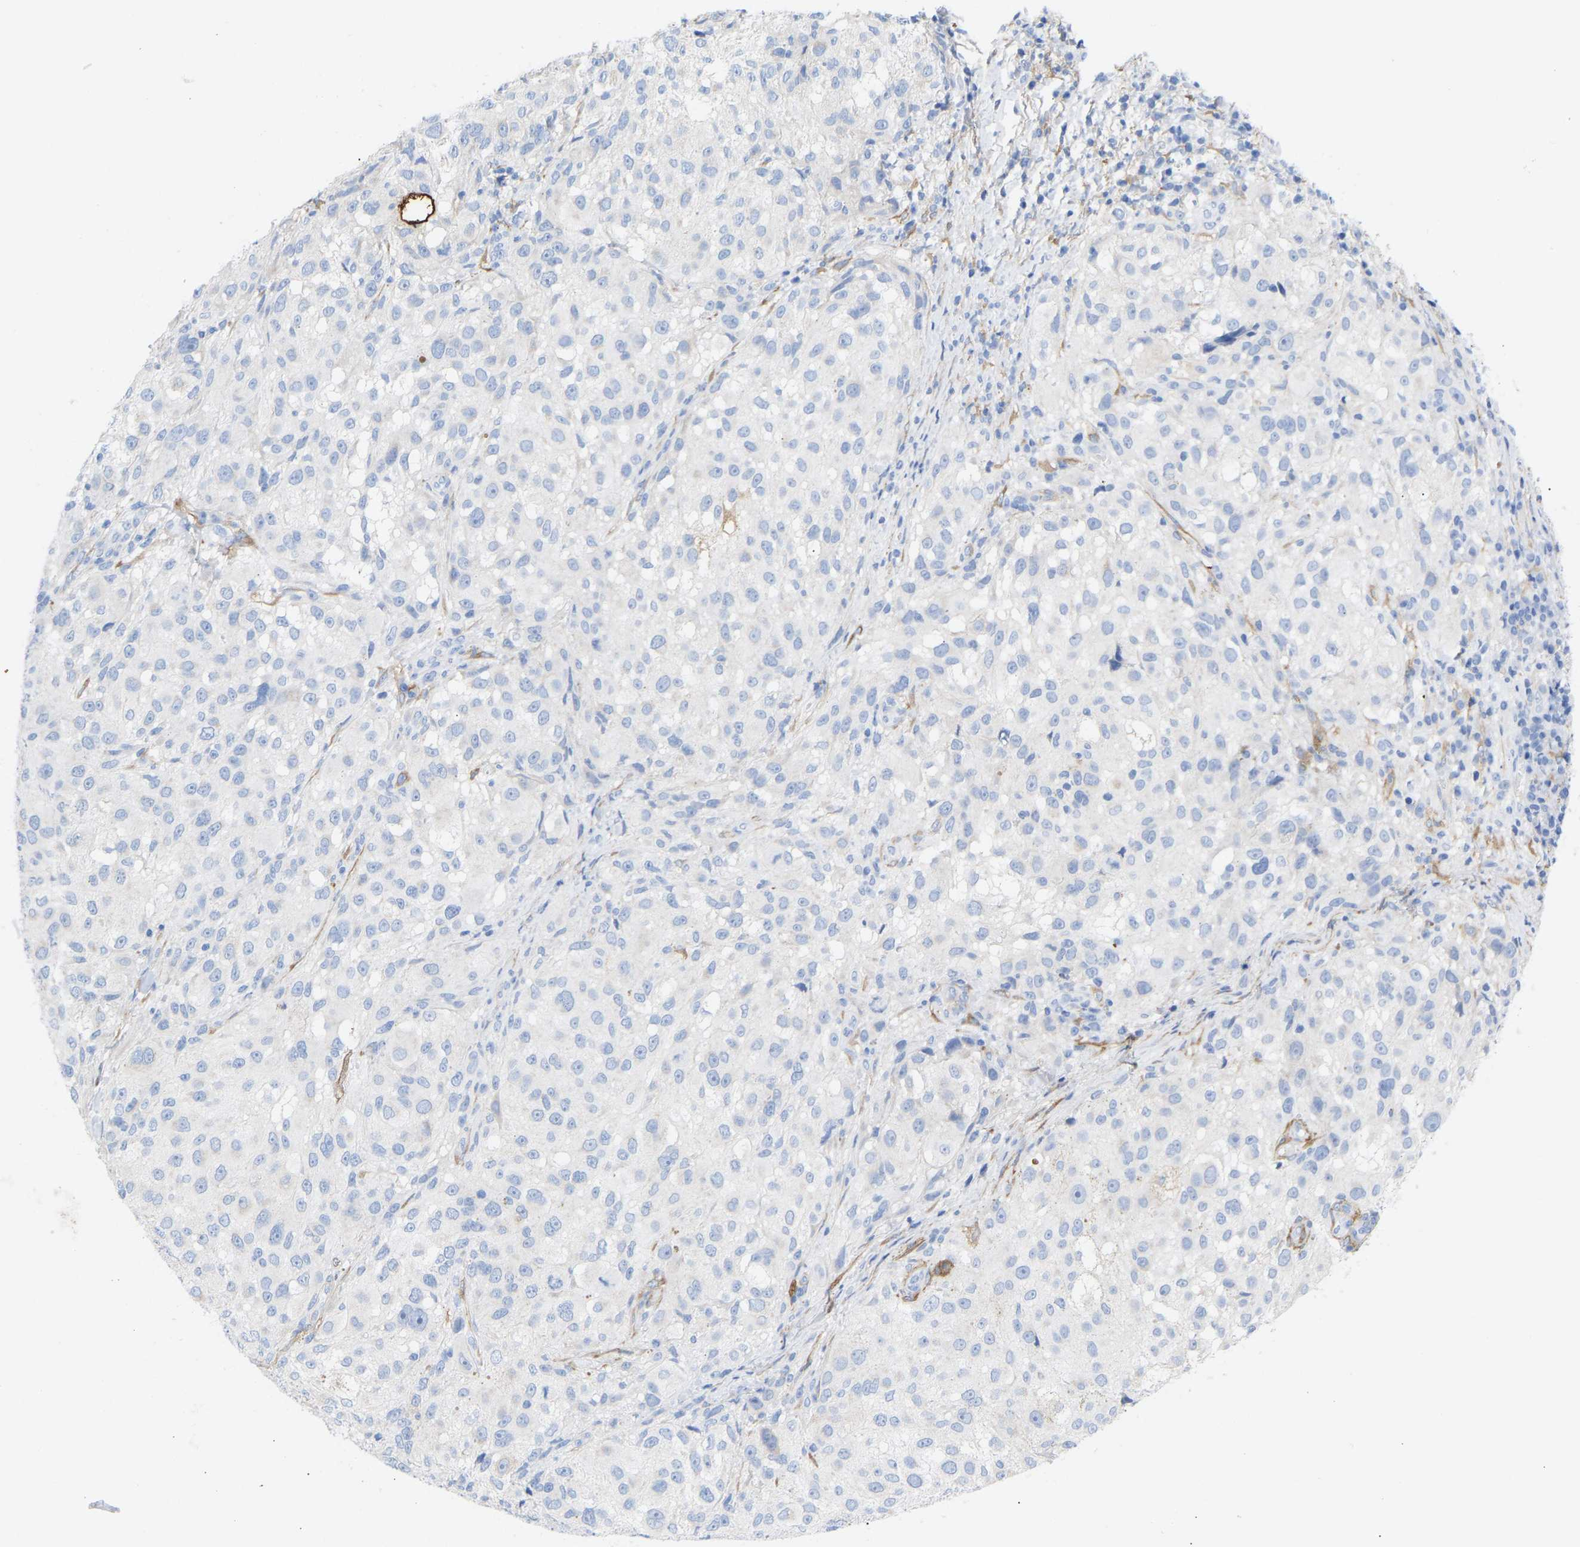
{"staining": {"intensity": "negative", "quantity": "none", "location": "none"}, "tissue": "melanoma", "cell_type": "Tumor cells", "image_type": "cancer", "snomed": [{"axis": "morphology", "description": "Necrosis, NOS"}, {"axis": "morphology", "description": "Malignant melanoma, NOS"}, {"axis": "topography", "description": "Skin"}], "caption": "Protein analysis of melanoma demonstrates no significant expression in tumor cells.", "gene": "AMPH", "patient": {"sex": "female", "age": 87}}